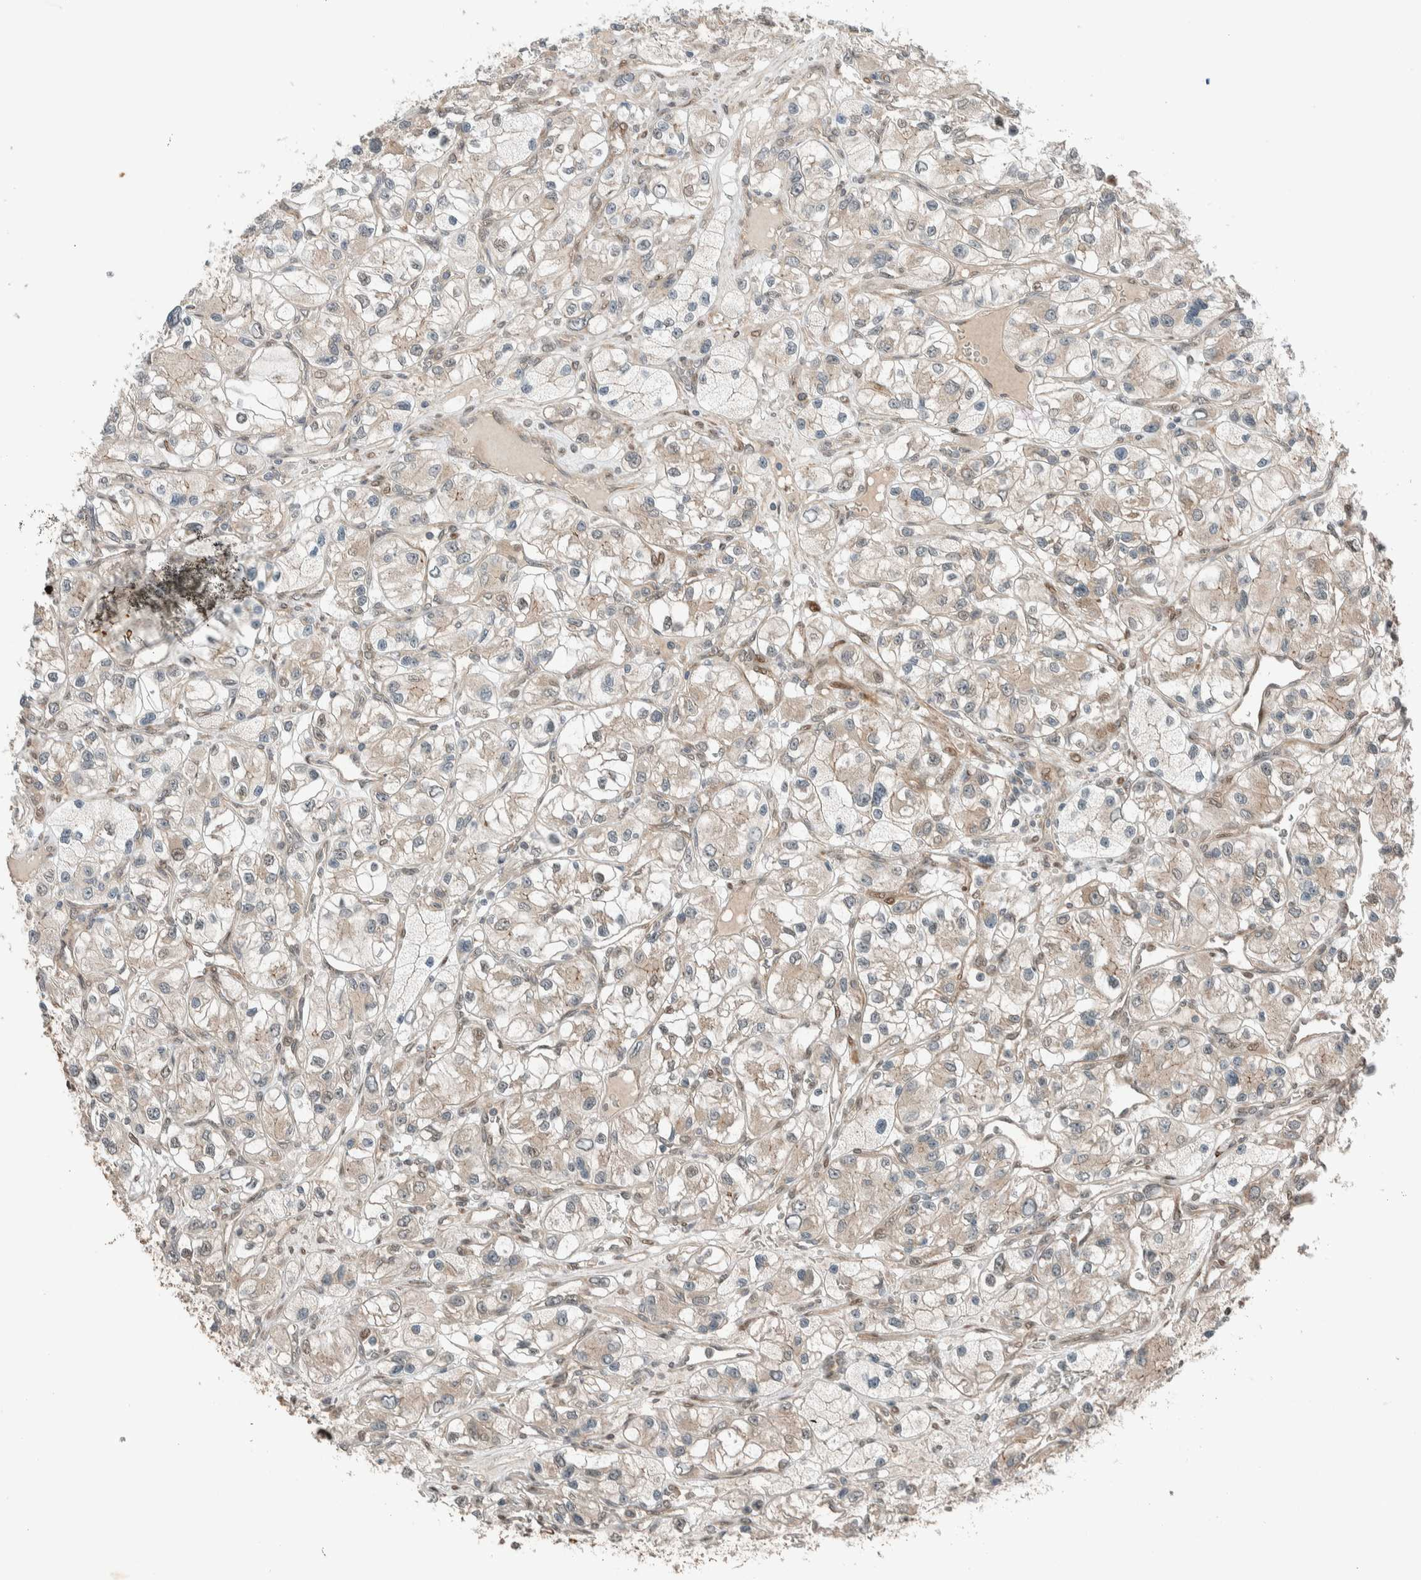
{"staining": {"intensity": "weak", "quantity": "<25%", "location": "cytoplasmic/membranous"}, "tissue": "renal cancer", "cell_type": "Tumor cells", "image_type": "cancer", "snomed": [{"axis": "morphology", "description": "Adenocarcinoma, NOS"}, {"axis": "topography", "description": "Kidney"}], "caption": "Immunohistochemical staining of renal cancer shows no significant positivity in tumor cells.", "gene": "STXBP4", "patient": {"sex": "female", "age": 57}}